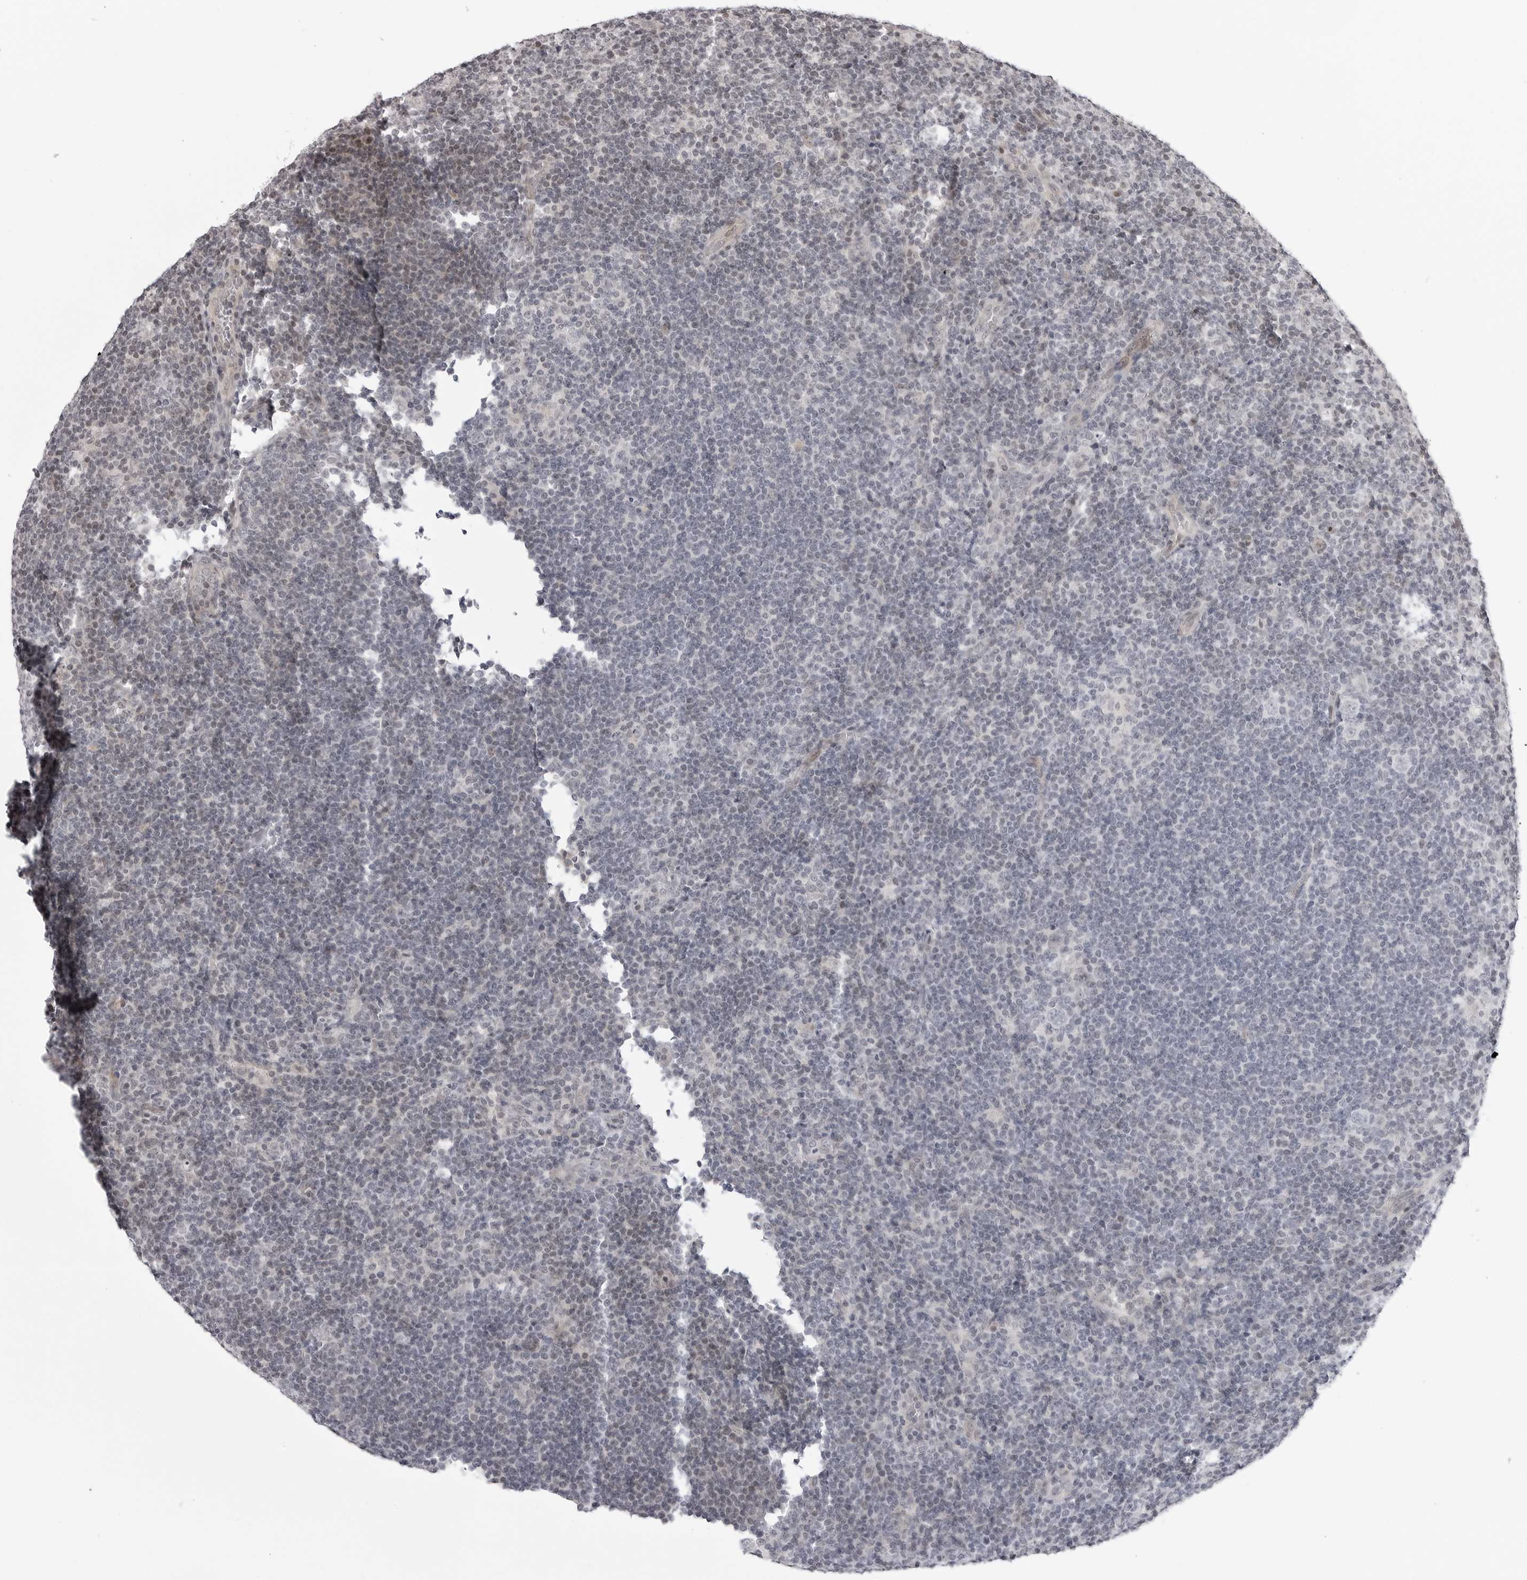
{"staining": {"intensity": "negative", "quantity": "none", "location": "none"}, "tissue": "lymphoma", "cell_type": "Tumor cells", "image_type": "cancer", "snomed": [{"axis": "morphology", "description": "Hodgkin's disease, NOS"}, {"axis": "topography", "description": "Lymph node"}], "caption": "Lymphoma was stained to show a protein in brown. There is no significant positivity in tumor cells.", "gene": "C8orf33", "patient": {"sex": "female", "age": 57}}